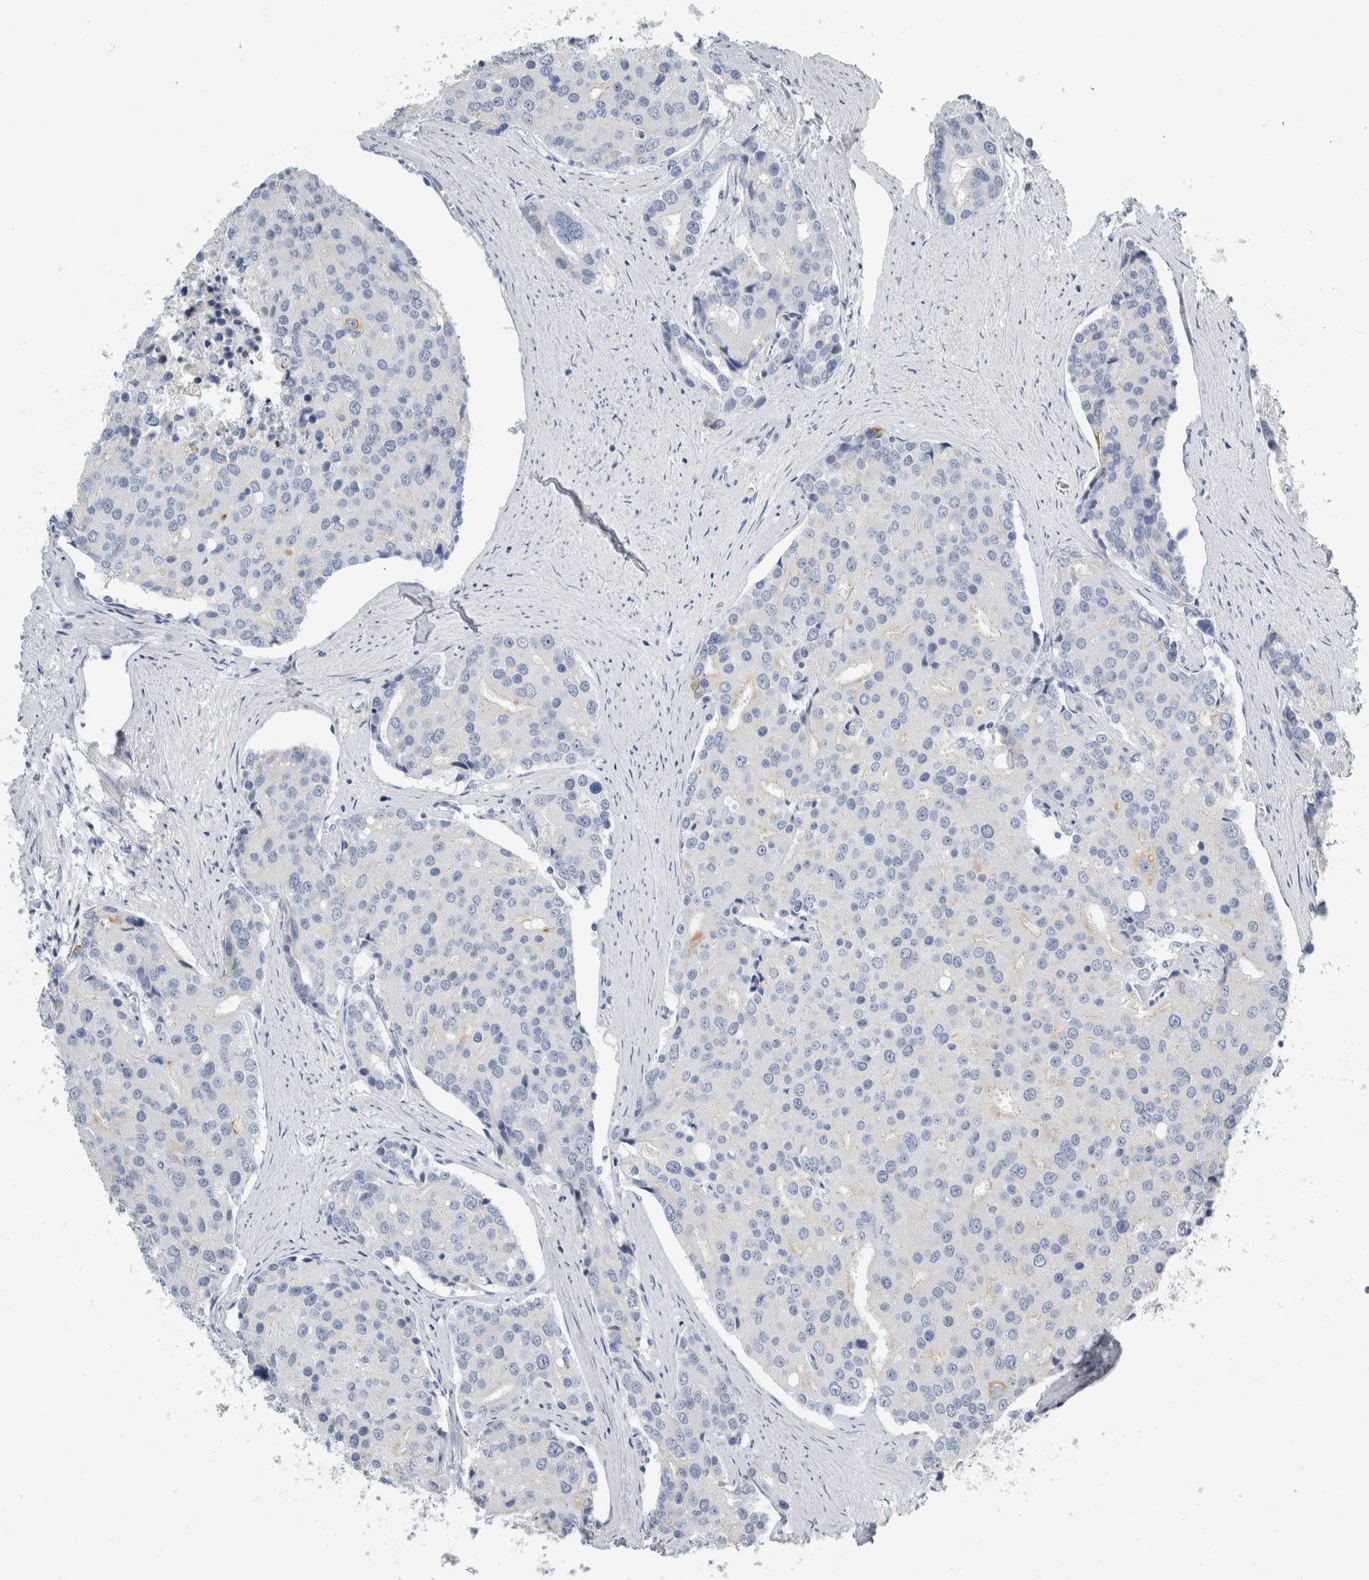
{"staining": {"intensity": "negative", "quantity": "none", "location": "none"}, "tissue": "prostate cancer", "cell_type": "Tumor cells", "image_type": "cancer", "snomed": [{"axis": "morphology", "description": "Adenocarcinoma, High grade"}, {"axis": "topography", "description": "Prostate"}], "caption": "Immunohistochemistry image of neoplastic tissue: high-grade adenocarcinoma (prostate) stained with DAB shows no significant protein staining in tumor cells. (DAB (3,3'-diaminobenzidine) immunohistochemistry visualized using brightfield microscopy, high magnification).", "gene": "RPH3AL", "patient": {"sex": "male", "age": 50}}